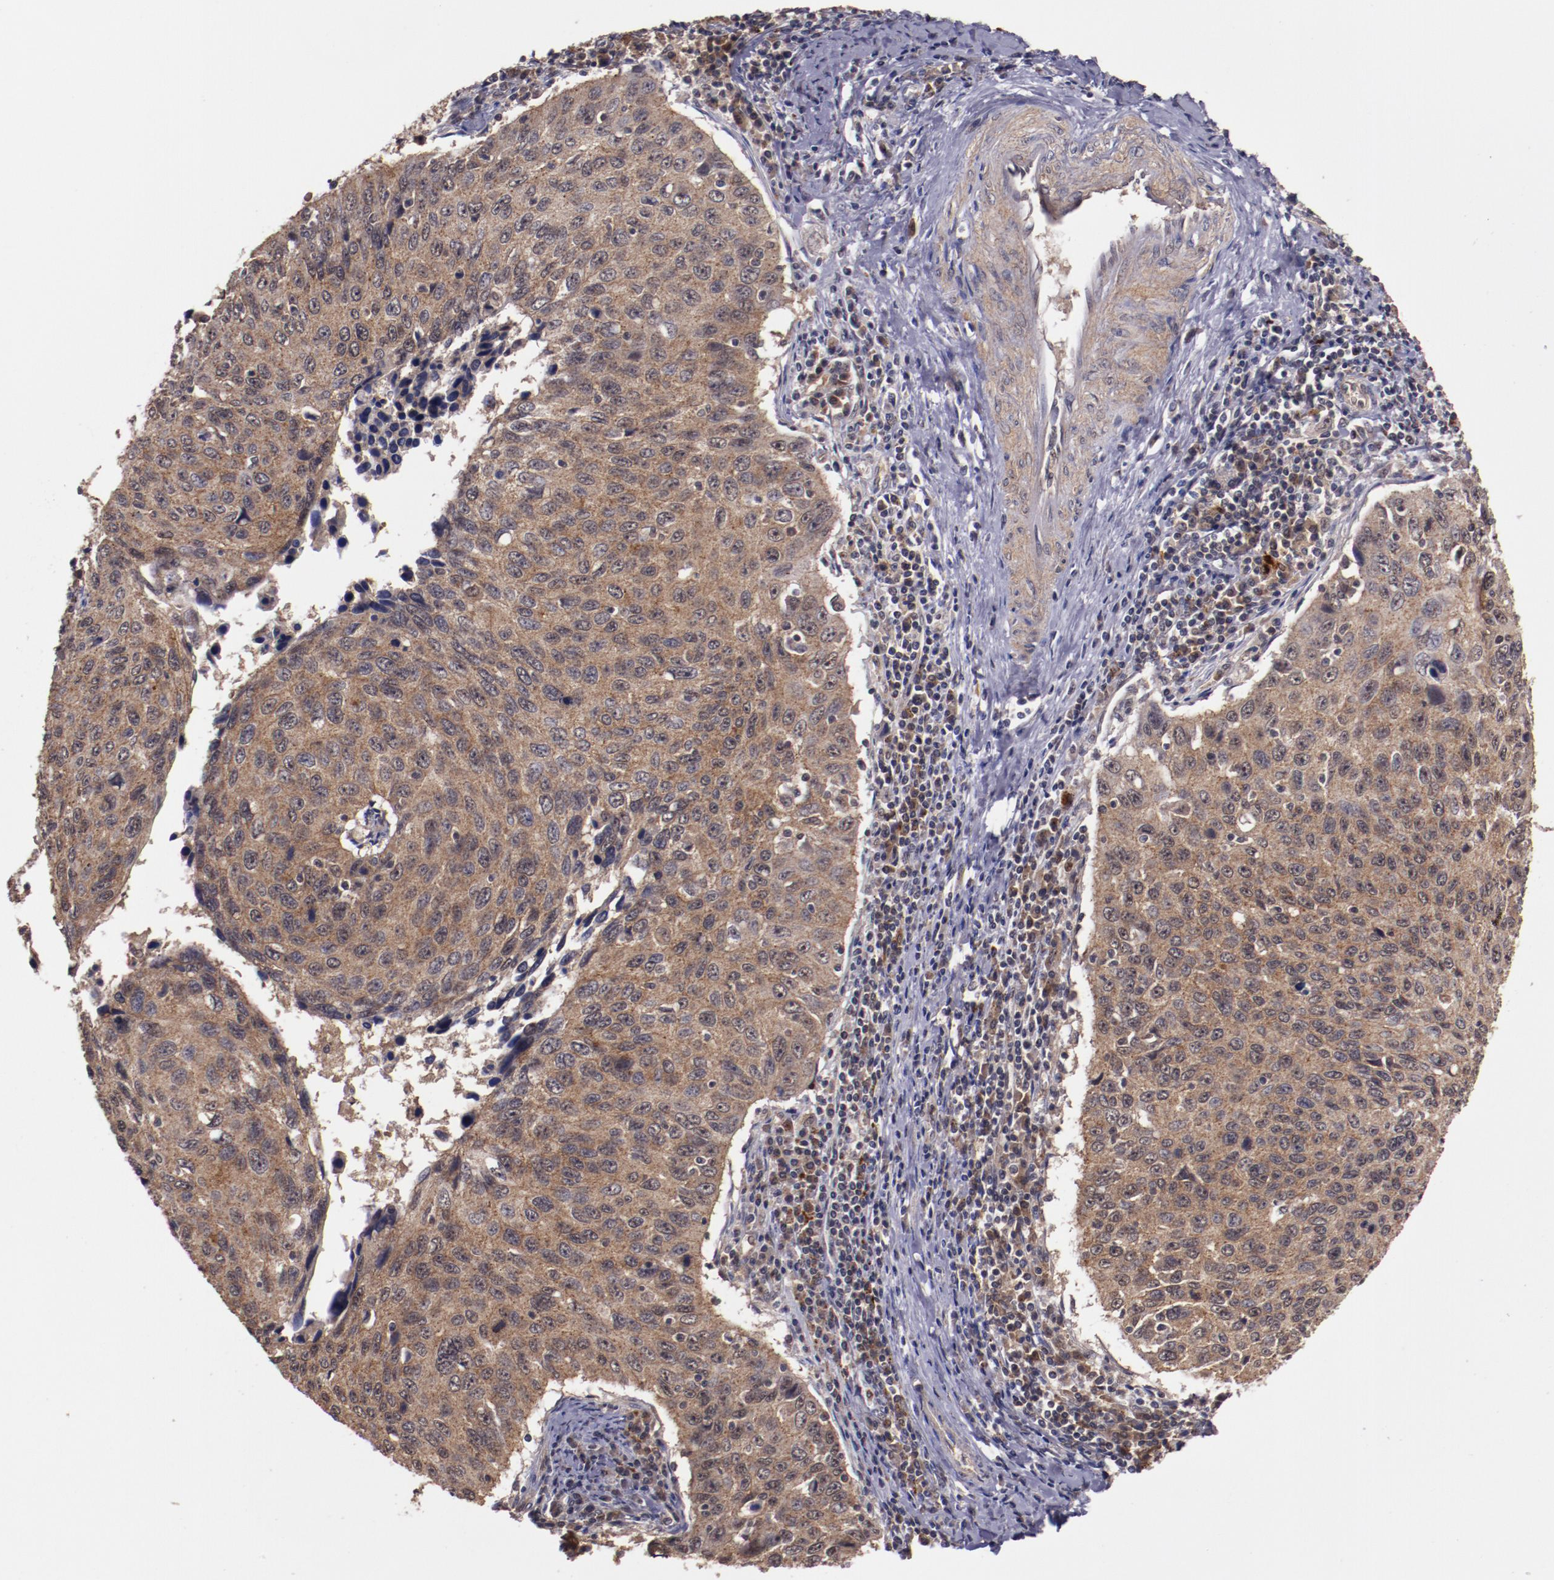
{"staining": {"intensity": "moderate", "quantity": ">75%", "location": "cytoplasmic/membranous"}, "tissue": "cervical cancer", "cell_type": "Tumor cells", "image_type": "cancer", "snomed": [{"axis": "morphology", "description": "Squamous cell carcinoma, NOS"}, {"axis": "topography", "description": "Cervix"}], "caption": "Human cervical squamous cell carcinoma stained with a brown dye reveals moderate cytoplasmic/membranous positive expression in approximately >75% of tumor cells.", "gene": "FTSJ1", "patient": {"sex": "female", "age": 53}}